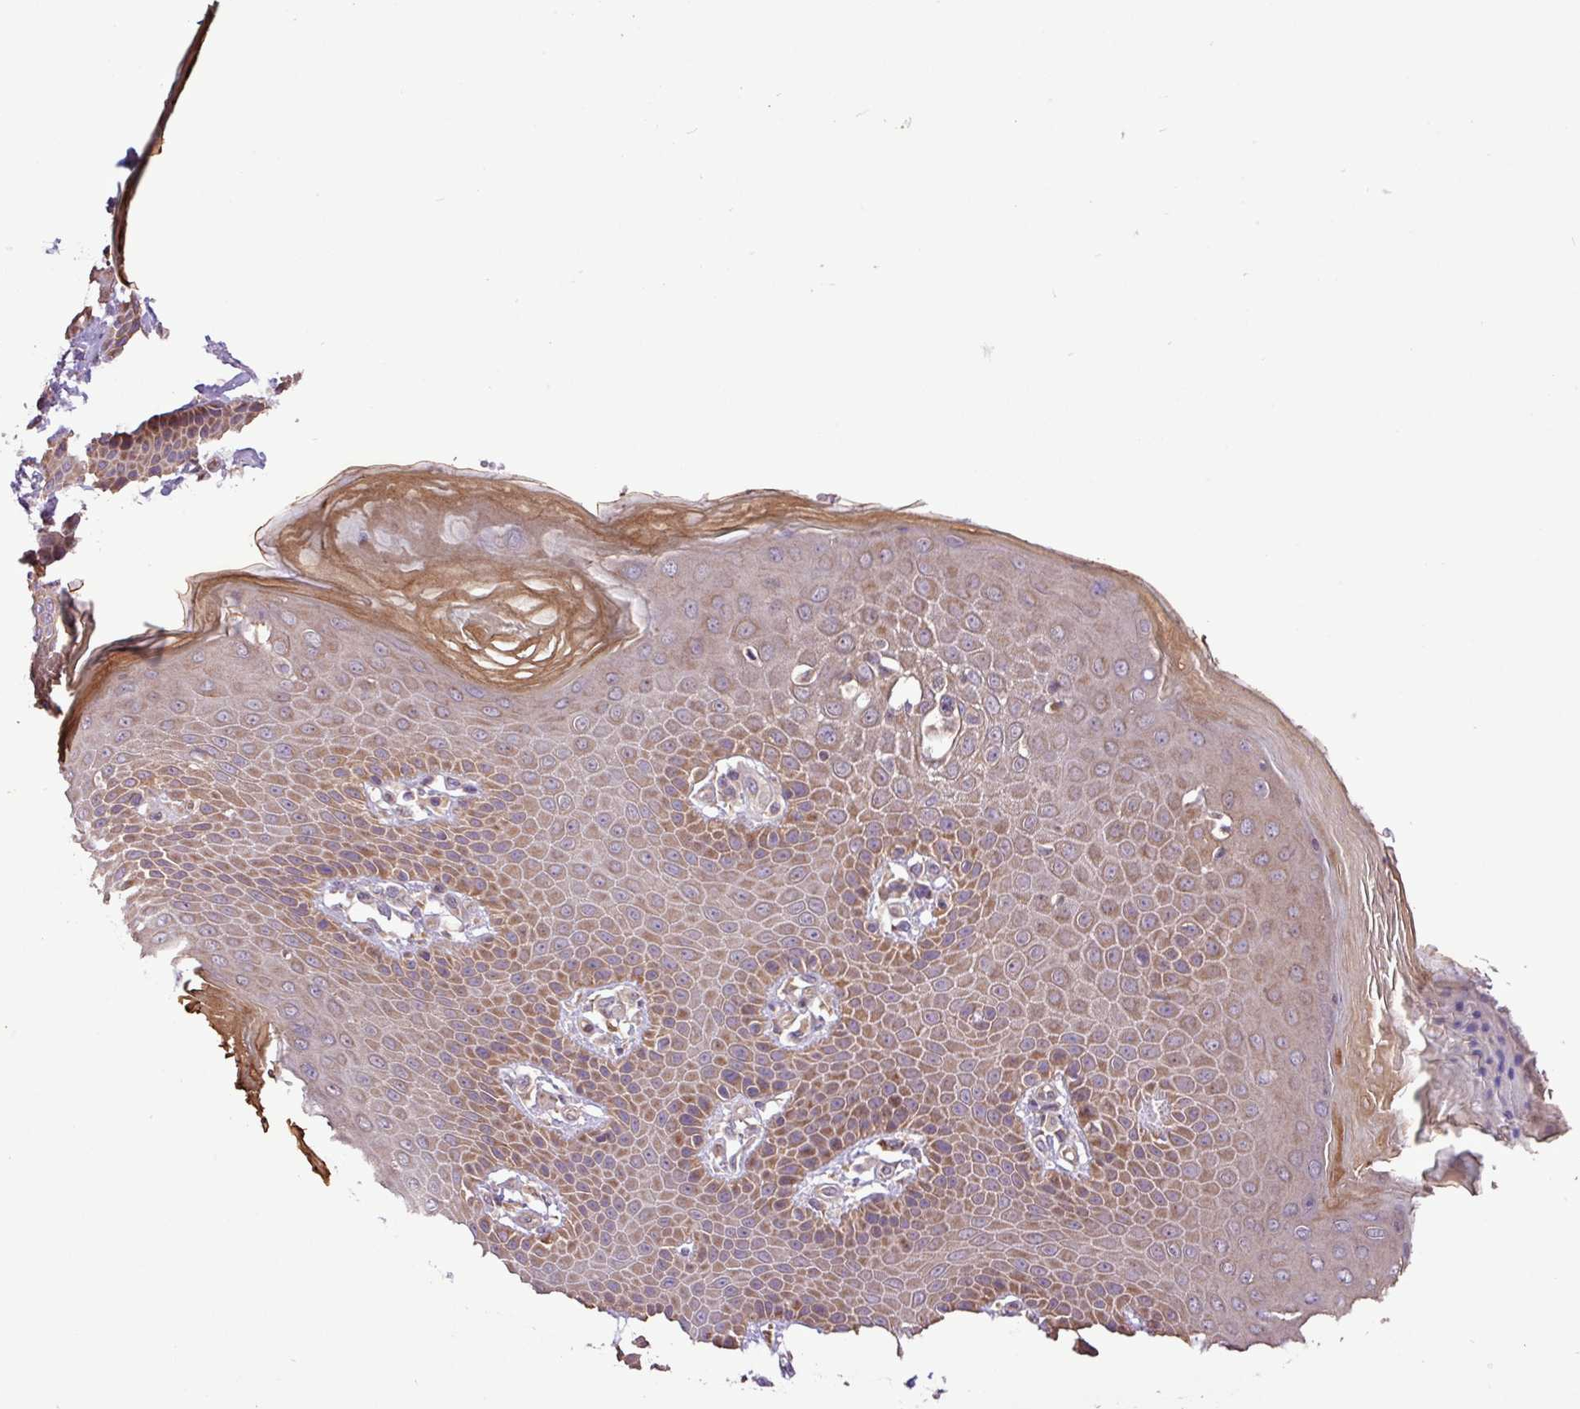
{"staining": {"intensity": "moderate", "quantity": ">75%", "location": "cytoplasmic/membranous"}, "tissue": "skin", "cell_type": "Epidermal cells", "image_type": "normal", "snomed": [{"axis": "morphology", "description": "Normal tissue, NOS"}, {"axis": "topography", "description": "Peripheral nerve tissue"}], "caption": "A brown stain highlights moderate cytoplasmic/membranous expression of a protein in epidermal cells of benign human skin.", "gene": "TIMM10B", "patient": {"sex": "male", "age": 51}}